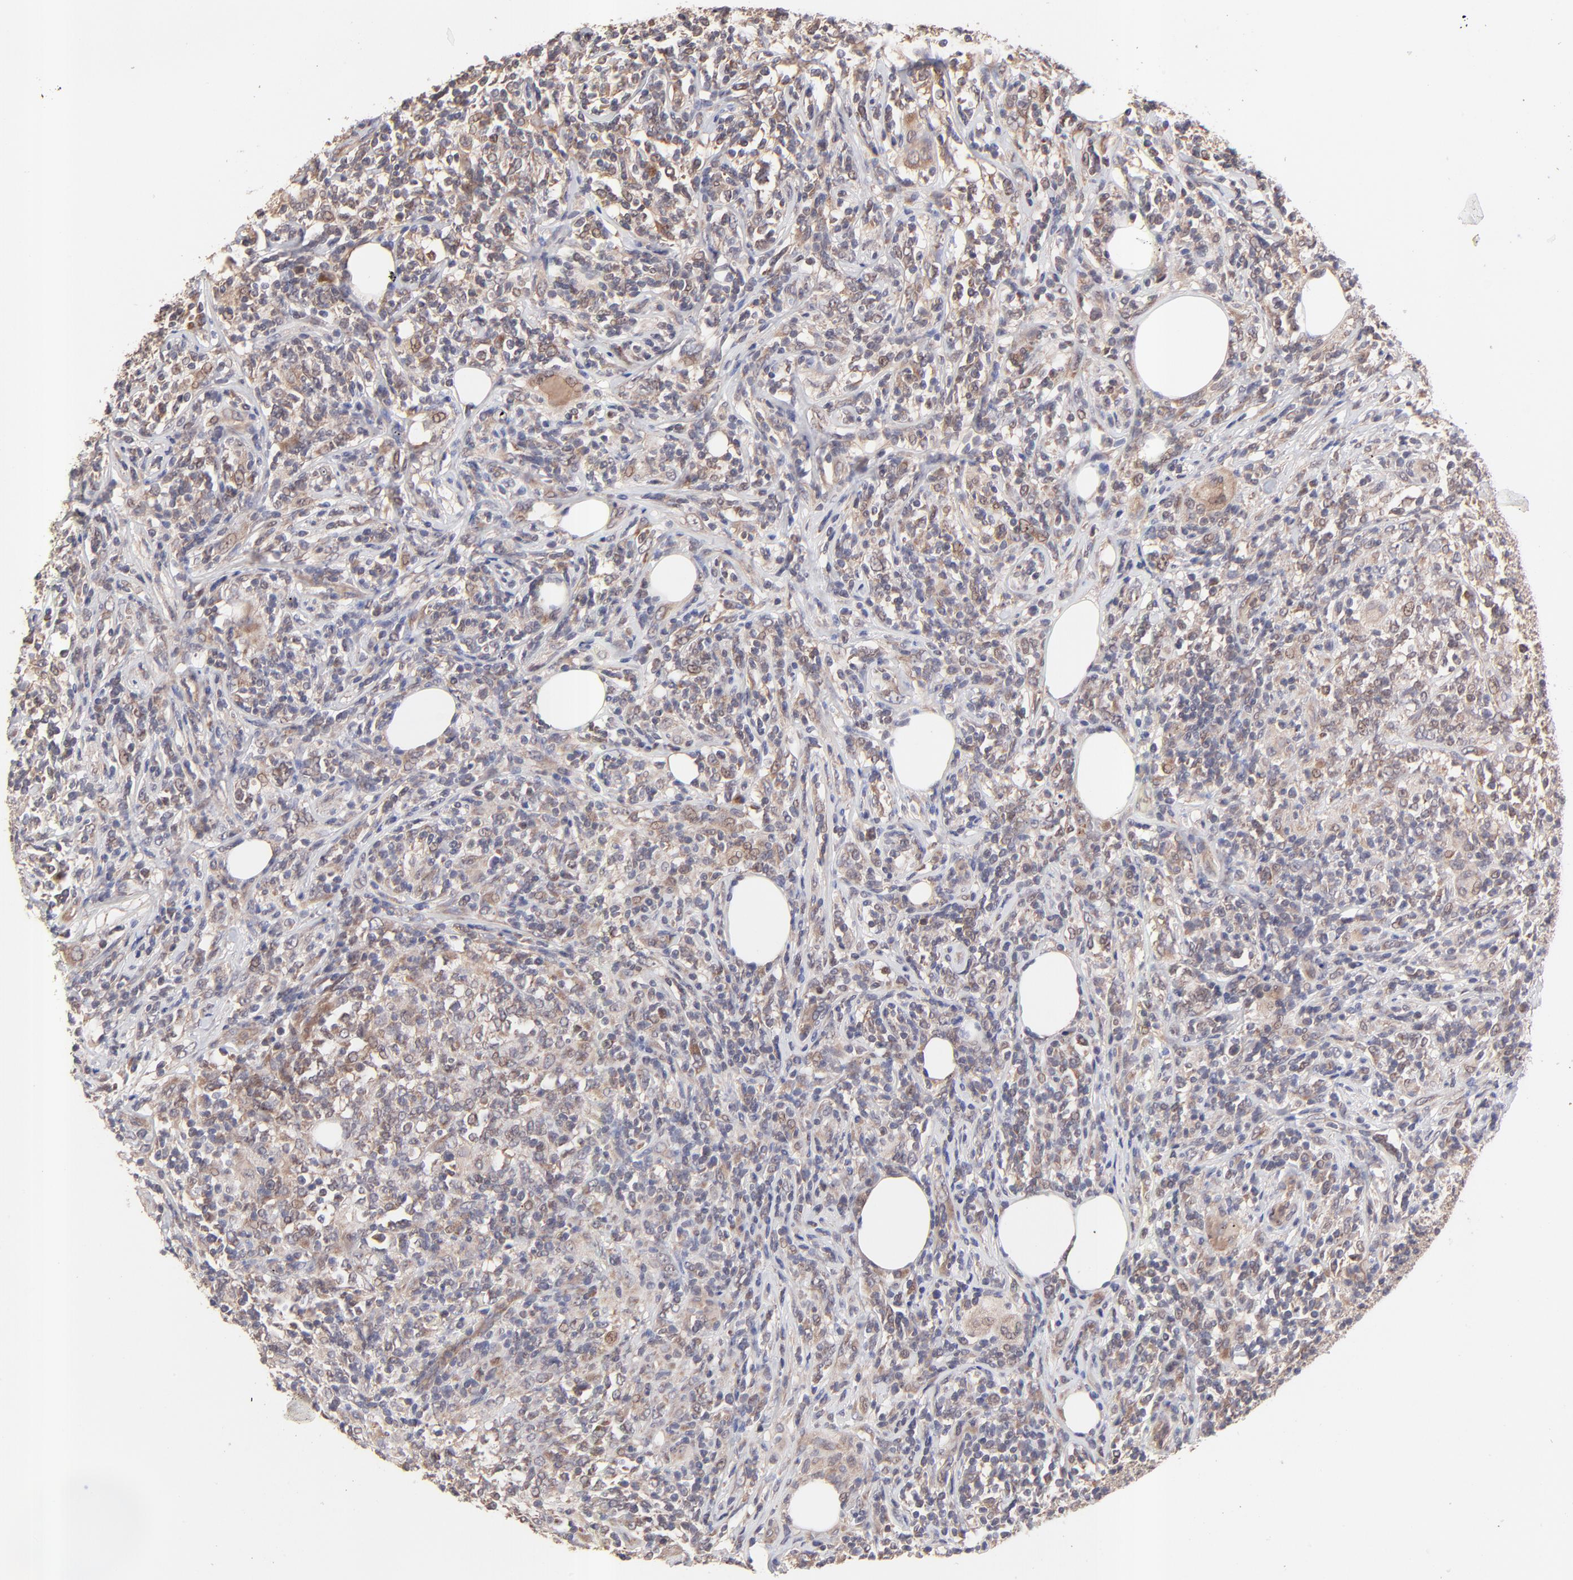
{"staining": {"intensity": "weak", "quantity": ">75%", "location": "cytoplasmic/membranous"}, "tissue": "lymphoma", "cell_type": "Tumor cells", "image_type": "cancer", "snomed": [{"axis": "morphology", "description": "Malignant lymphoma, non-Hodgkin's type, High grade"}, {"axis": "topography", "description": "Lymph node"}], "caption": "The immunohistochemical stain shows weak cytoplasmic/membranous staining in tumor cells of lymphoma tissue.", "gene": "BAIAP2L2", "patient": {"sex": "female", "age": 84}}